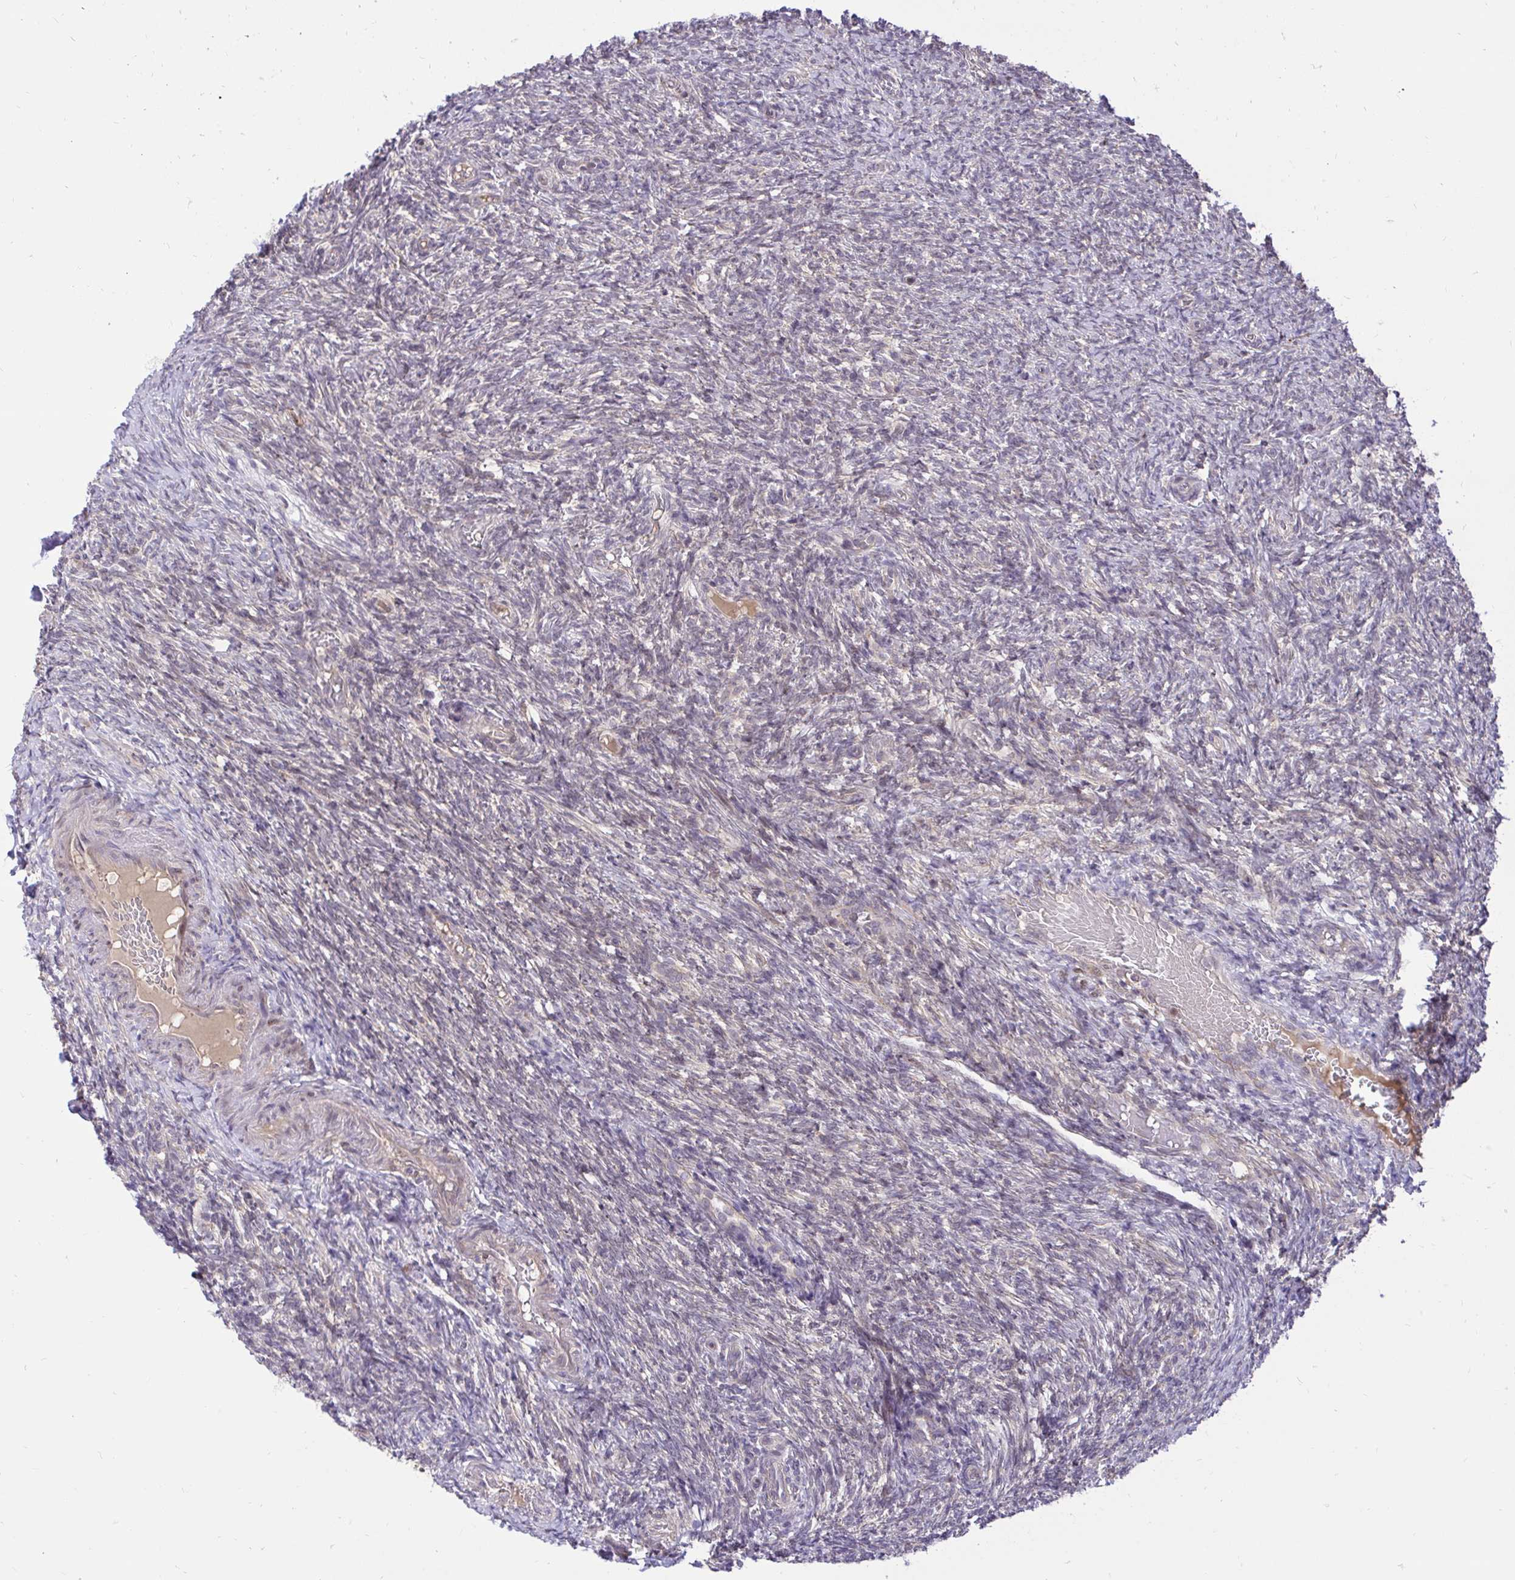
{"staining": {"intensity": "weak", "quantity": "25%-75%", "location": "cytoplasmic/membranous"}, "tissue": "ovary", "cell_type": "Ovarian stroma cells", "image_type": "normal", "snomed": [{"axis": "morphology", "description": "Normal tissue, NOS"}, {"axis": "topography", "description": "Ovary"}], "caption": "Ovary stained with IHC demonstrates weak cytoplasmic/membranous positivity in approximately 25%-75% of ovarian stroma cells. (brown staining indicates protein expression, while blue staining denotes nuclei).", "gene": "NAALAD2", "patient": {"sex": "female", "age": 39}}